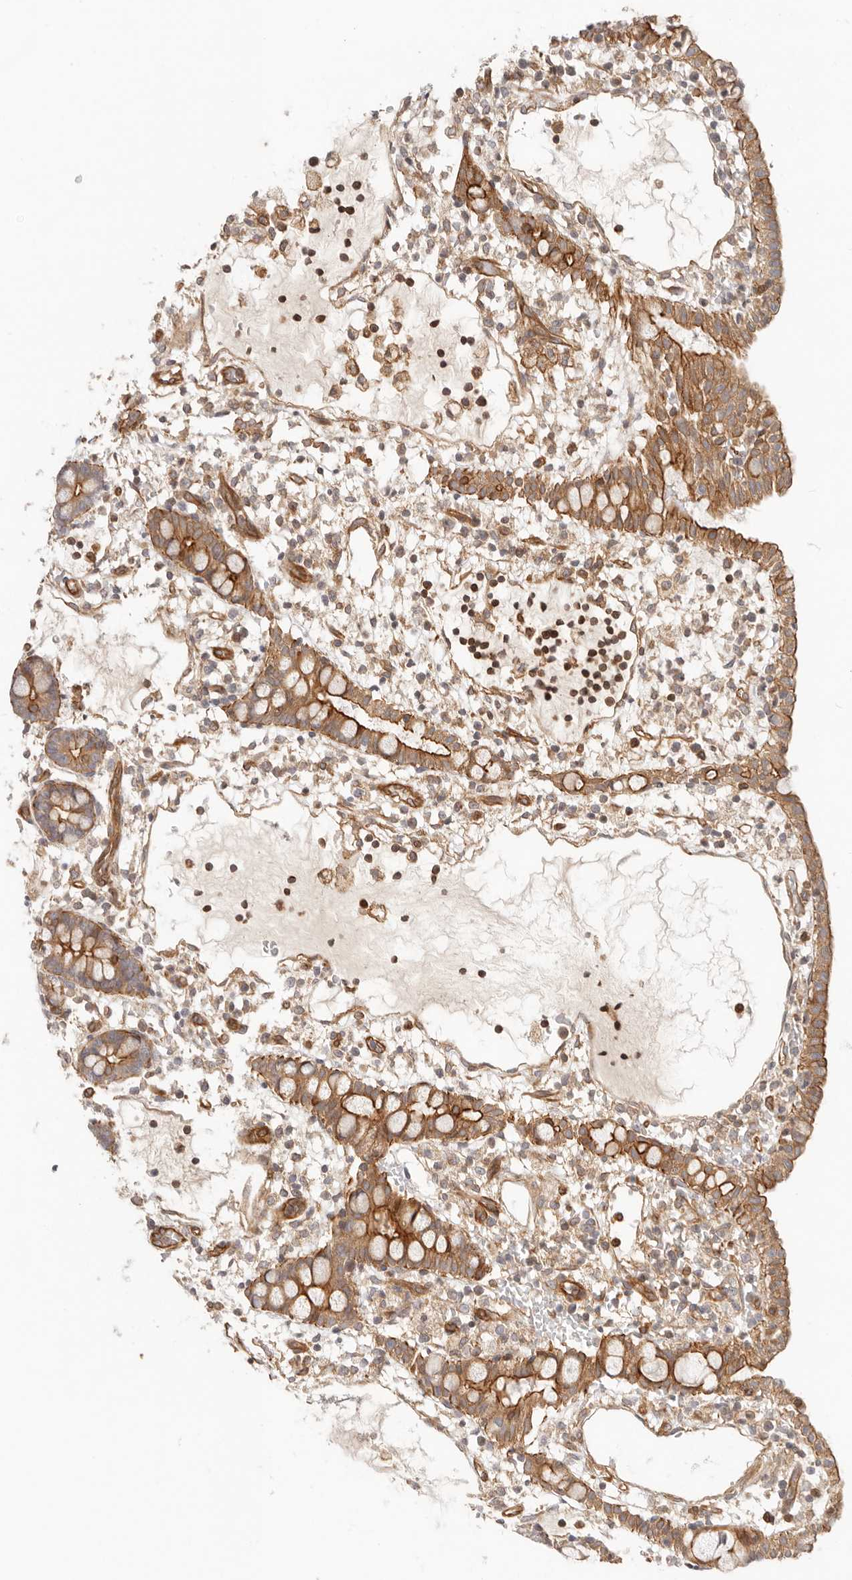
{"staining": {"intensity": "strong", "quantity": ">75%", "location": "cytoplasmic/membranous"}, "tissue": "small intestine", "cell_type": "Glandular cells", "image_type": "normal", "snomed": [{"axis": "morphology", "description": "Normal tissue, NOS"}, {"axis": "morphology", "description": "Developmental malformation"}, {"axis": "topography", "description": "Small intestine"}], "caption": "Human small intestine stained with a brown dye shows strong cytoplasmic/membranous positive staining in about >75% of glandular cells.", "gene": "UFSP1", "patient": {"sex": "male"}}